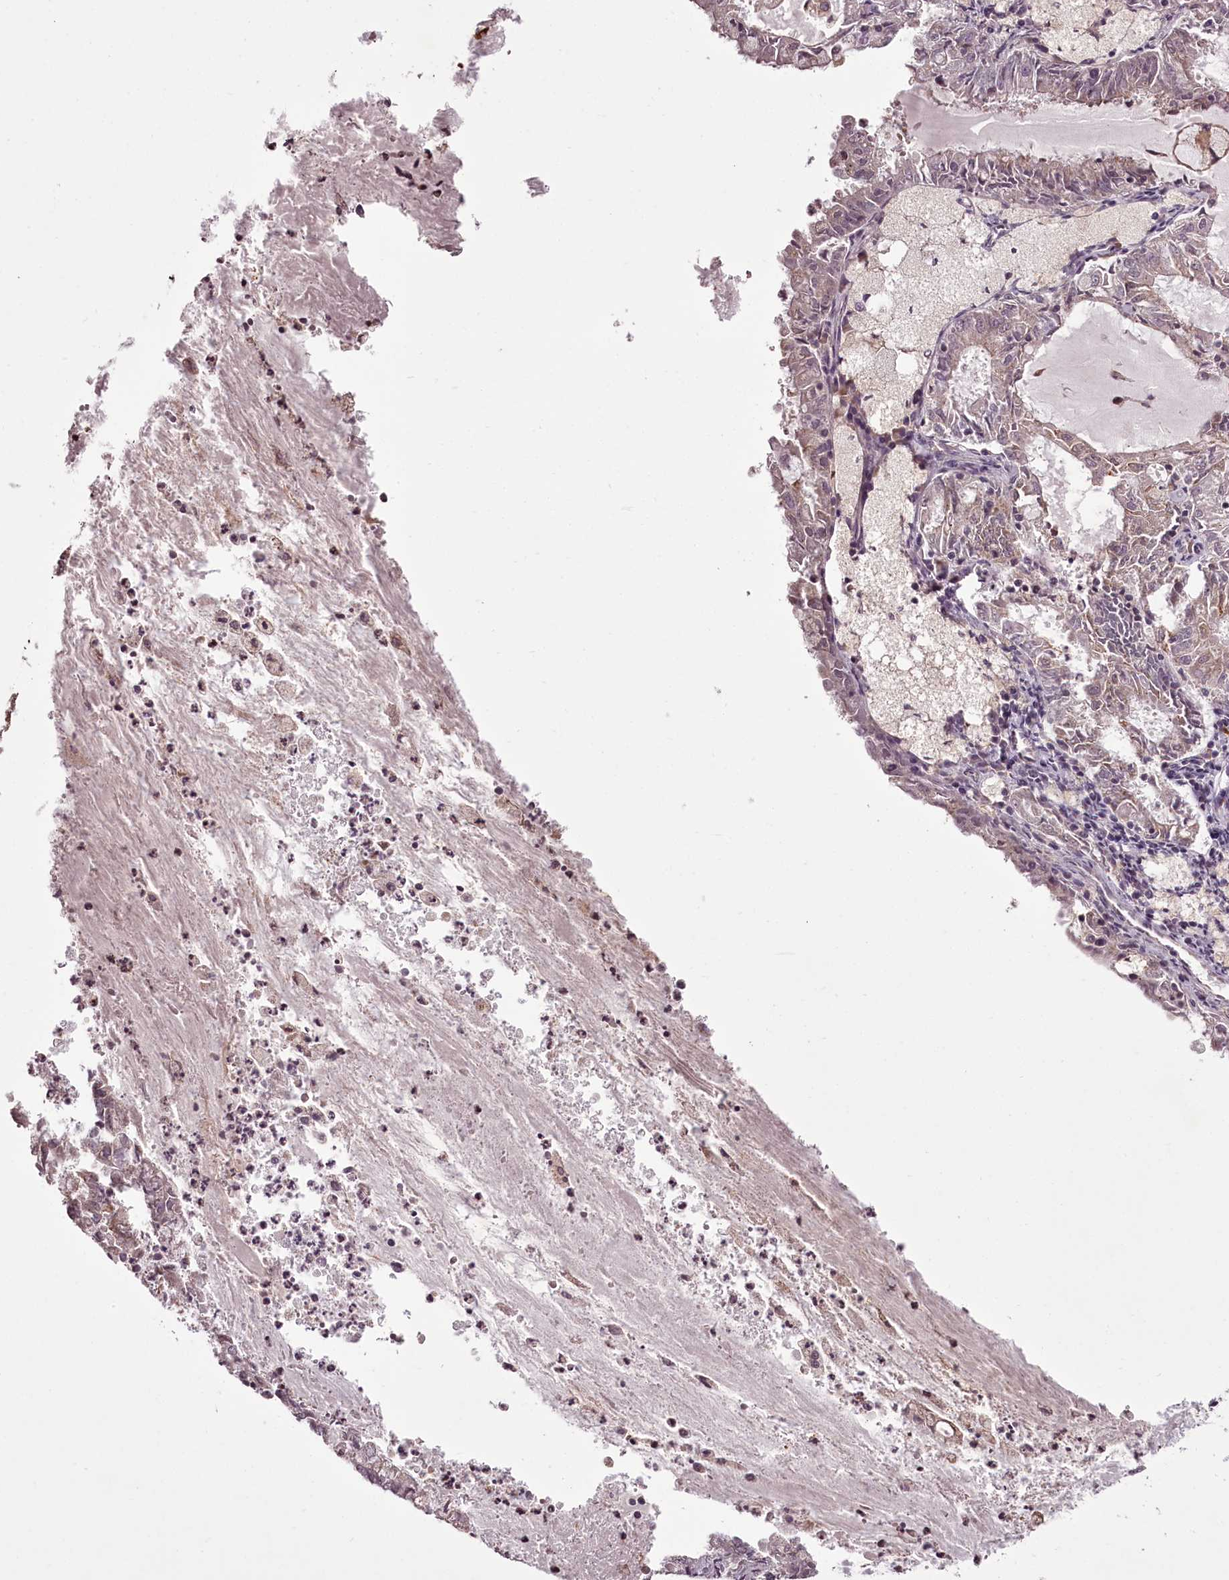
{"staining": {"intensity": "negative", "quantity": "none", "location": "none"}, "tissue": "endometrial cancer", "cell_type": "Tumor cells", "image_type": "cancer", "snomed": [{"axis": "morphology", "description": "Adenocarcinoma, NOS"}, {"axis": "topography", "description": "Endometrium"}], "caption": "The histopathology image shows no significant expression in tumor cells of endometrial cancer (adenocarcinoma). (Brightfield microscopy of DAB immunohistochemistry at high magnification).", "gene": "CCDC92", "patient": {"sex": "female", "age": 57}}